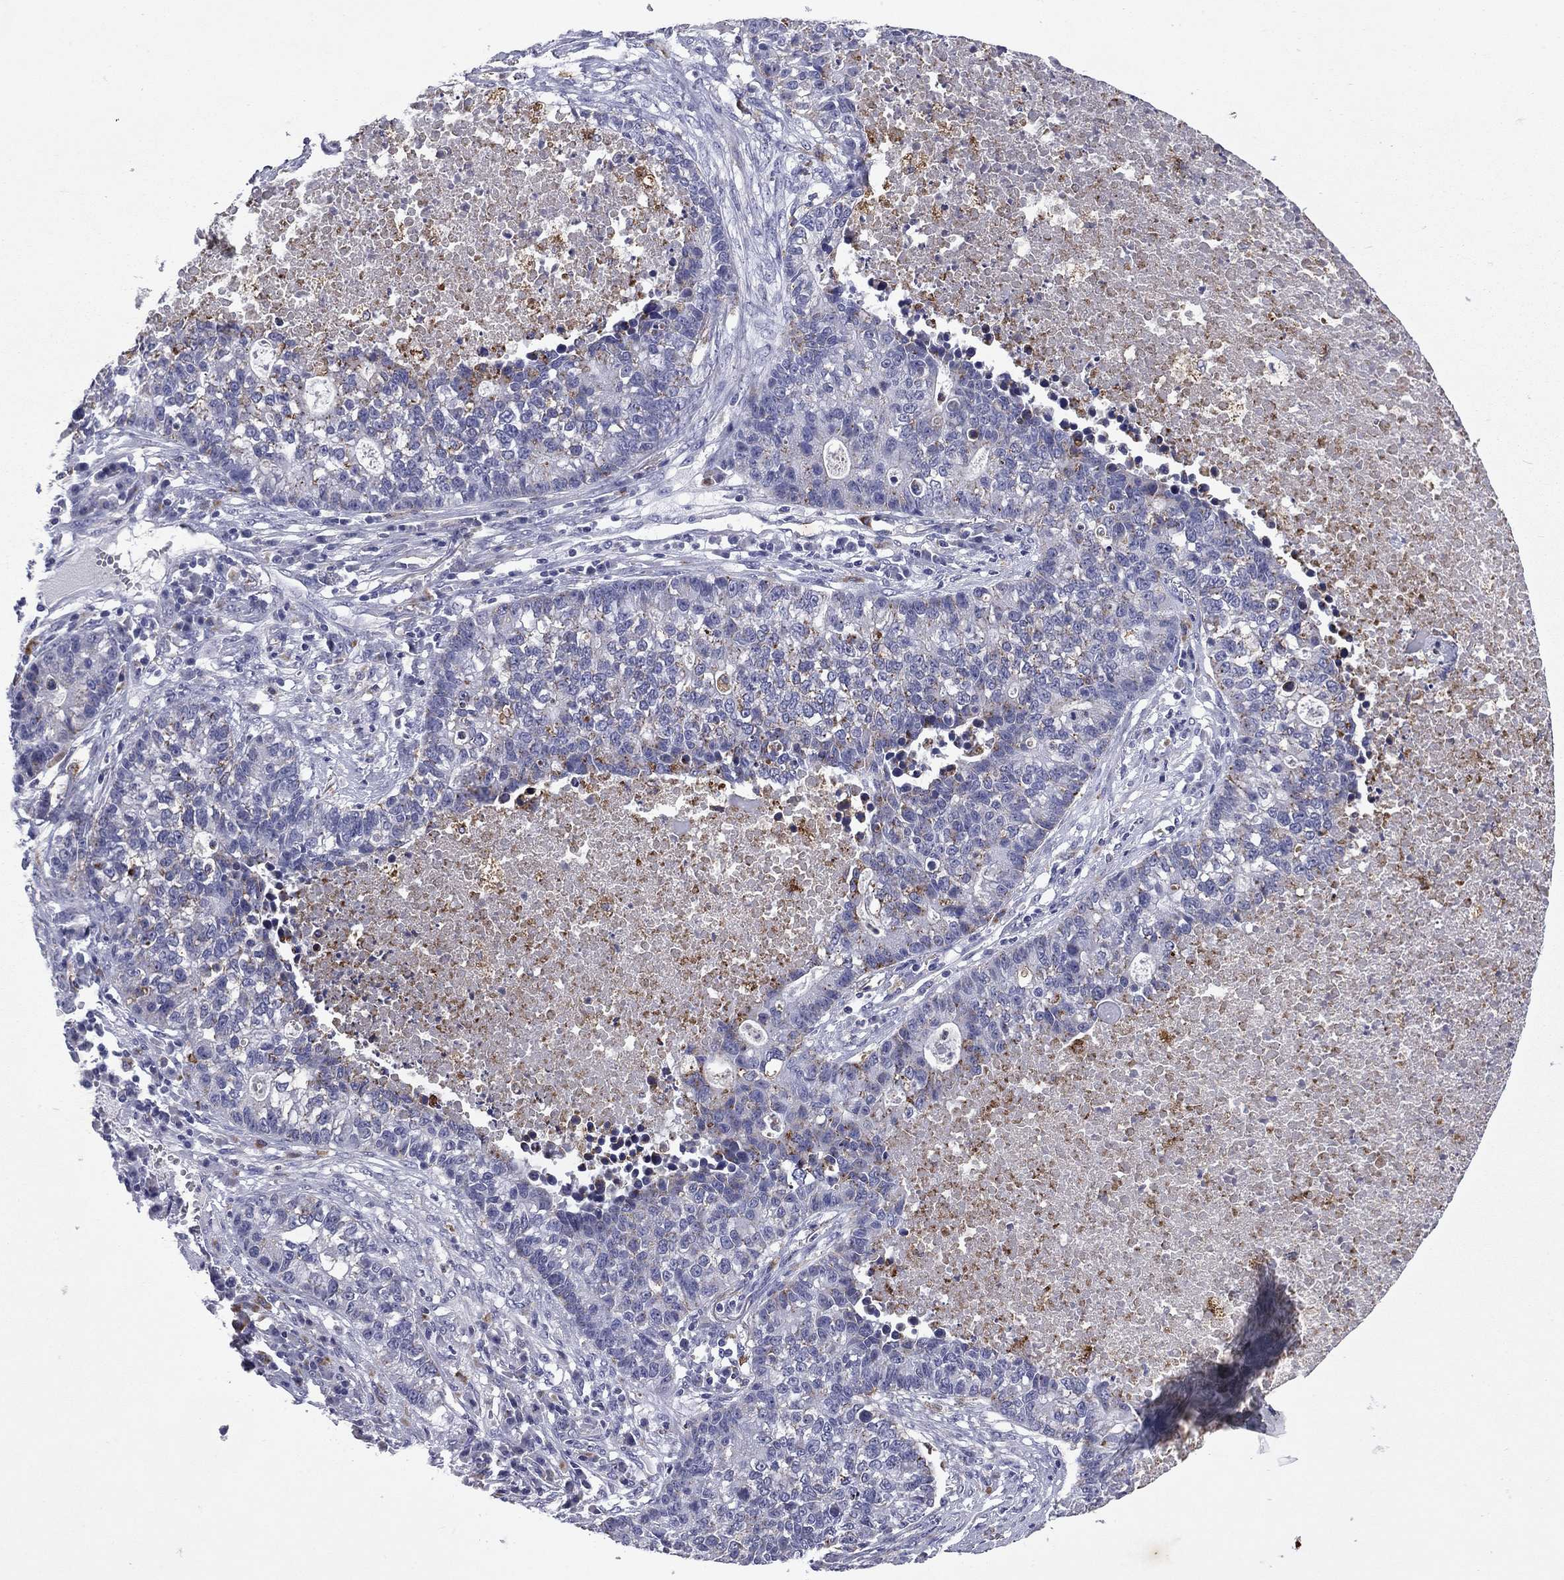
{"staining": {"intensity": "negative", "quantity": "none", "location": "none"}, "tissue": "lung cancer", "cell_type": "Tumor cells", "image_type": "cancer", "snomed": [{"axis": "morphology", "description": "Adenocarcinoma, NOS"}, {"axis": "topography", "description": "Lung"}], "caption": "This is an IHC micrograph of human lung cancer. There is no expression in tumor cells.", "gene": "MADCAM1", "patient": {"sex": "male", "age": 57}}